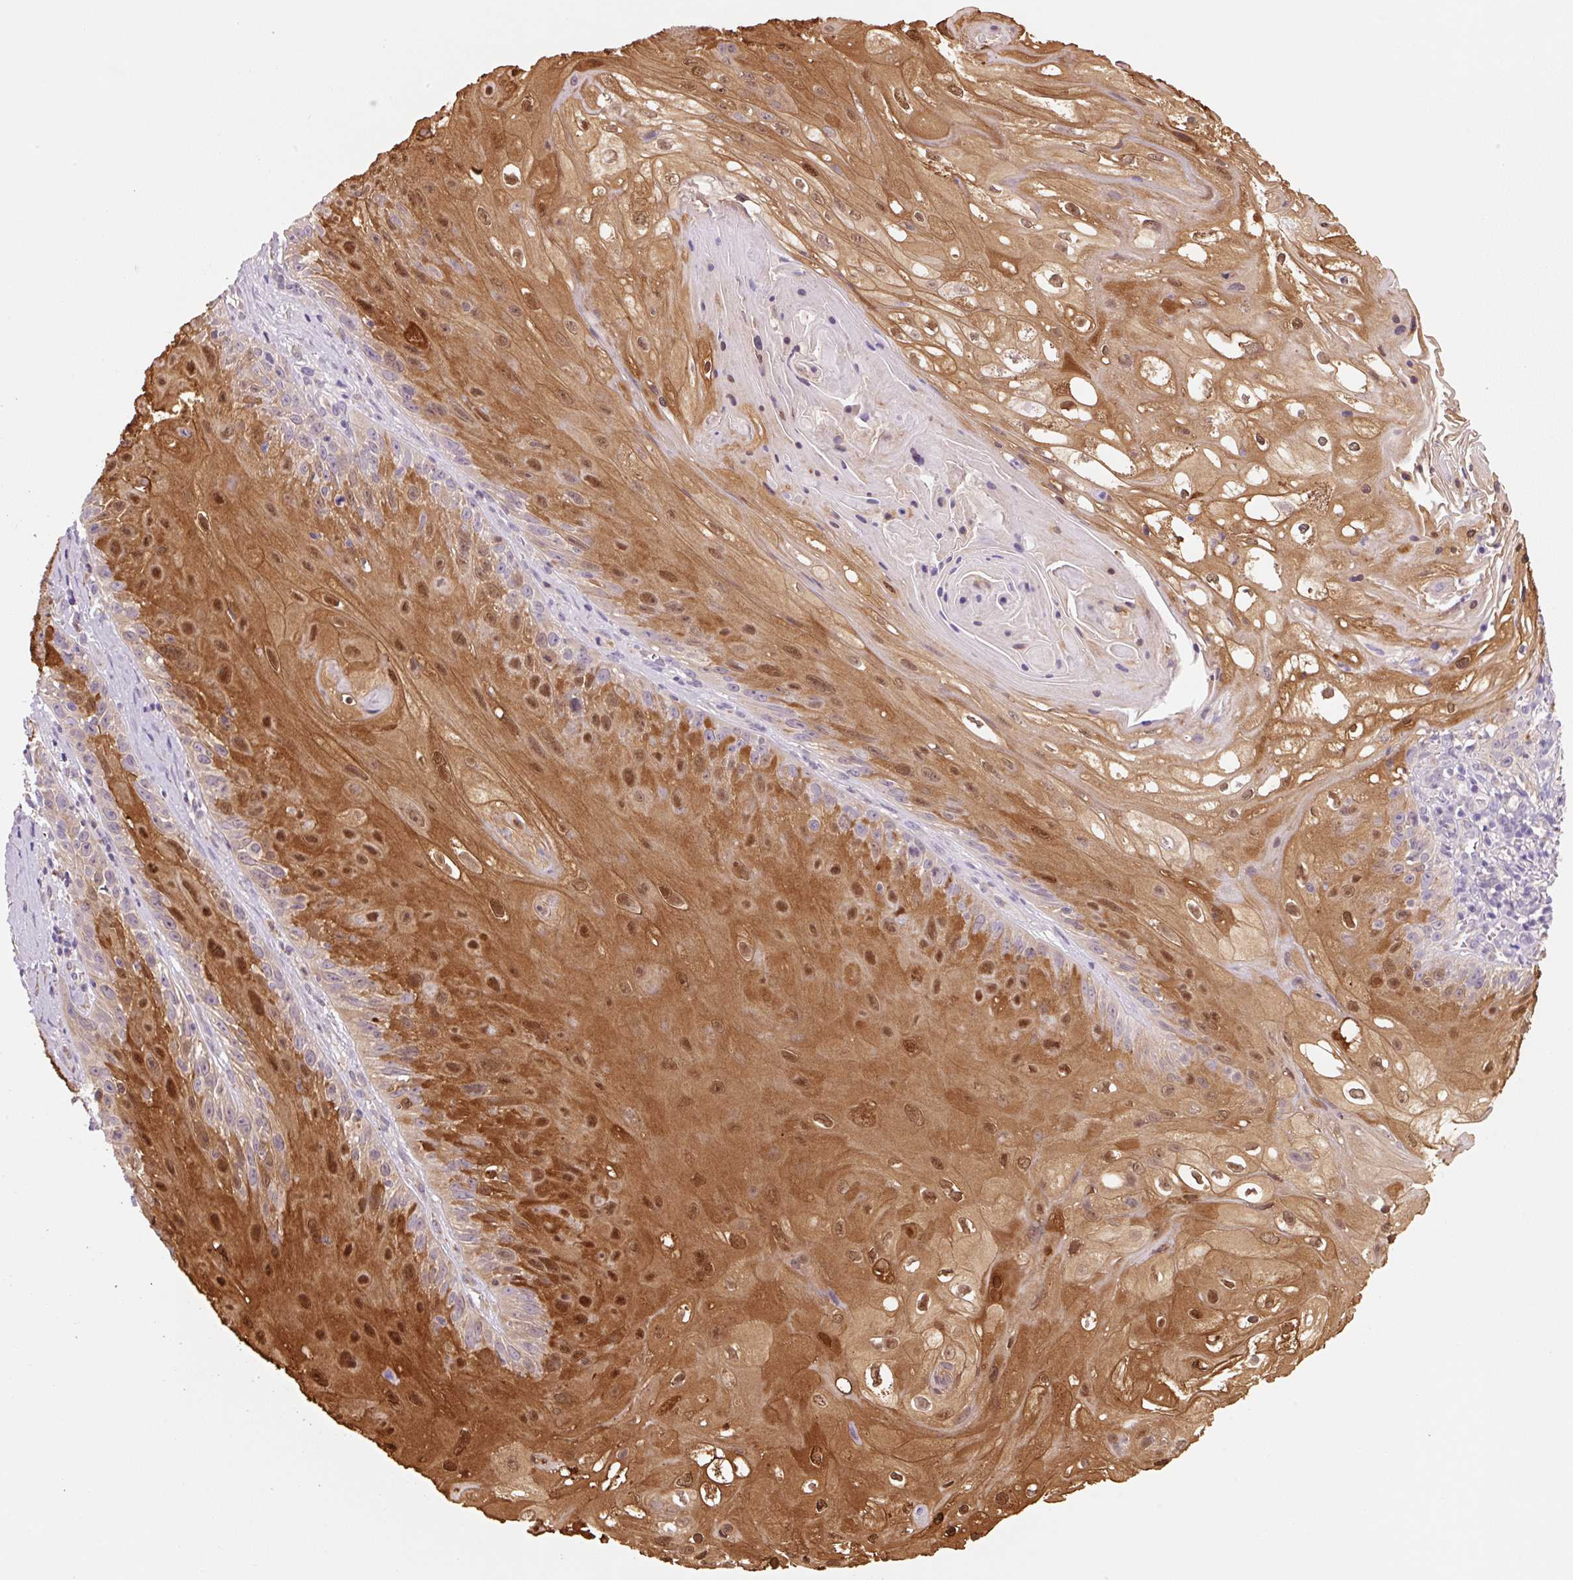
{"staining": {"intensity": "moderate", "quantity": "25%-75%", "location": "cytoplasmic/membranous,nuclear"}, "tissue": "skin cancer", "cell_type": "Tumor cells", "image_type": "cancer", "snomed": [{"axis": "morphology", "description": "Squamous cell carcinoma, NOS"}, {"axis": "topography", "description": "Skin"}, {"axis": "topography", "description": "Vulva"}], "caption": "Tumor cells exhibit moderate cytoplasmic/membranous and nuclear positivity in about 25%-75% of cells in skin cancer (squamous cell carcinoma).", "gene": "FABP5", "patient": {"sex": "female", "age": 76}}